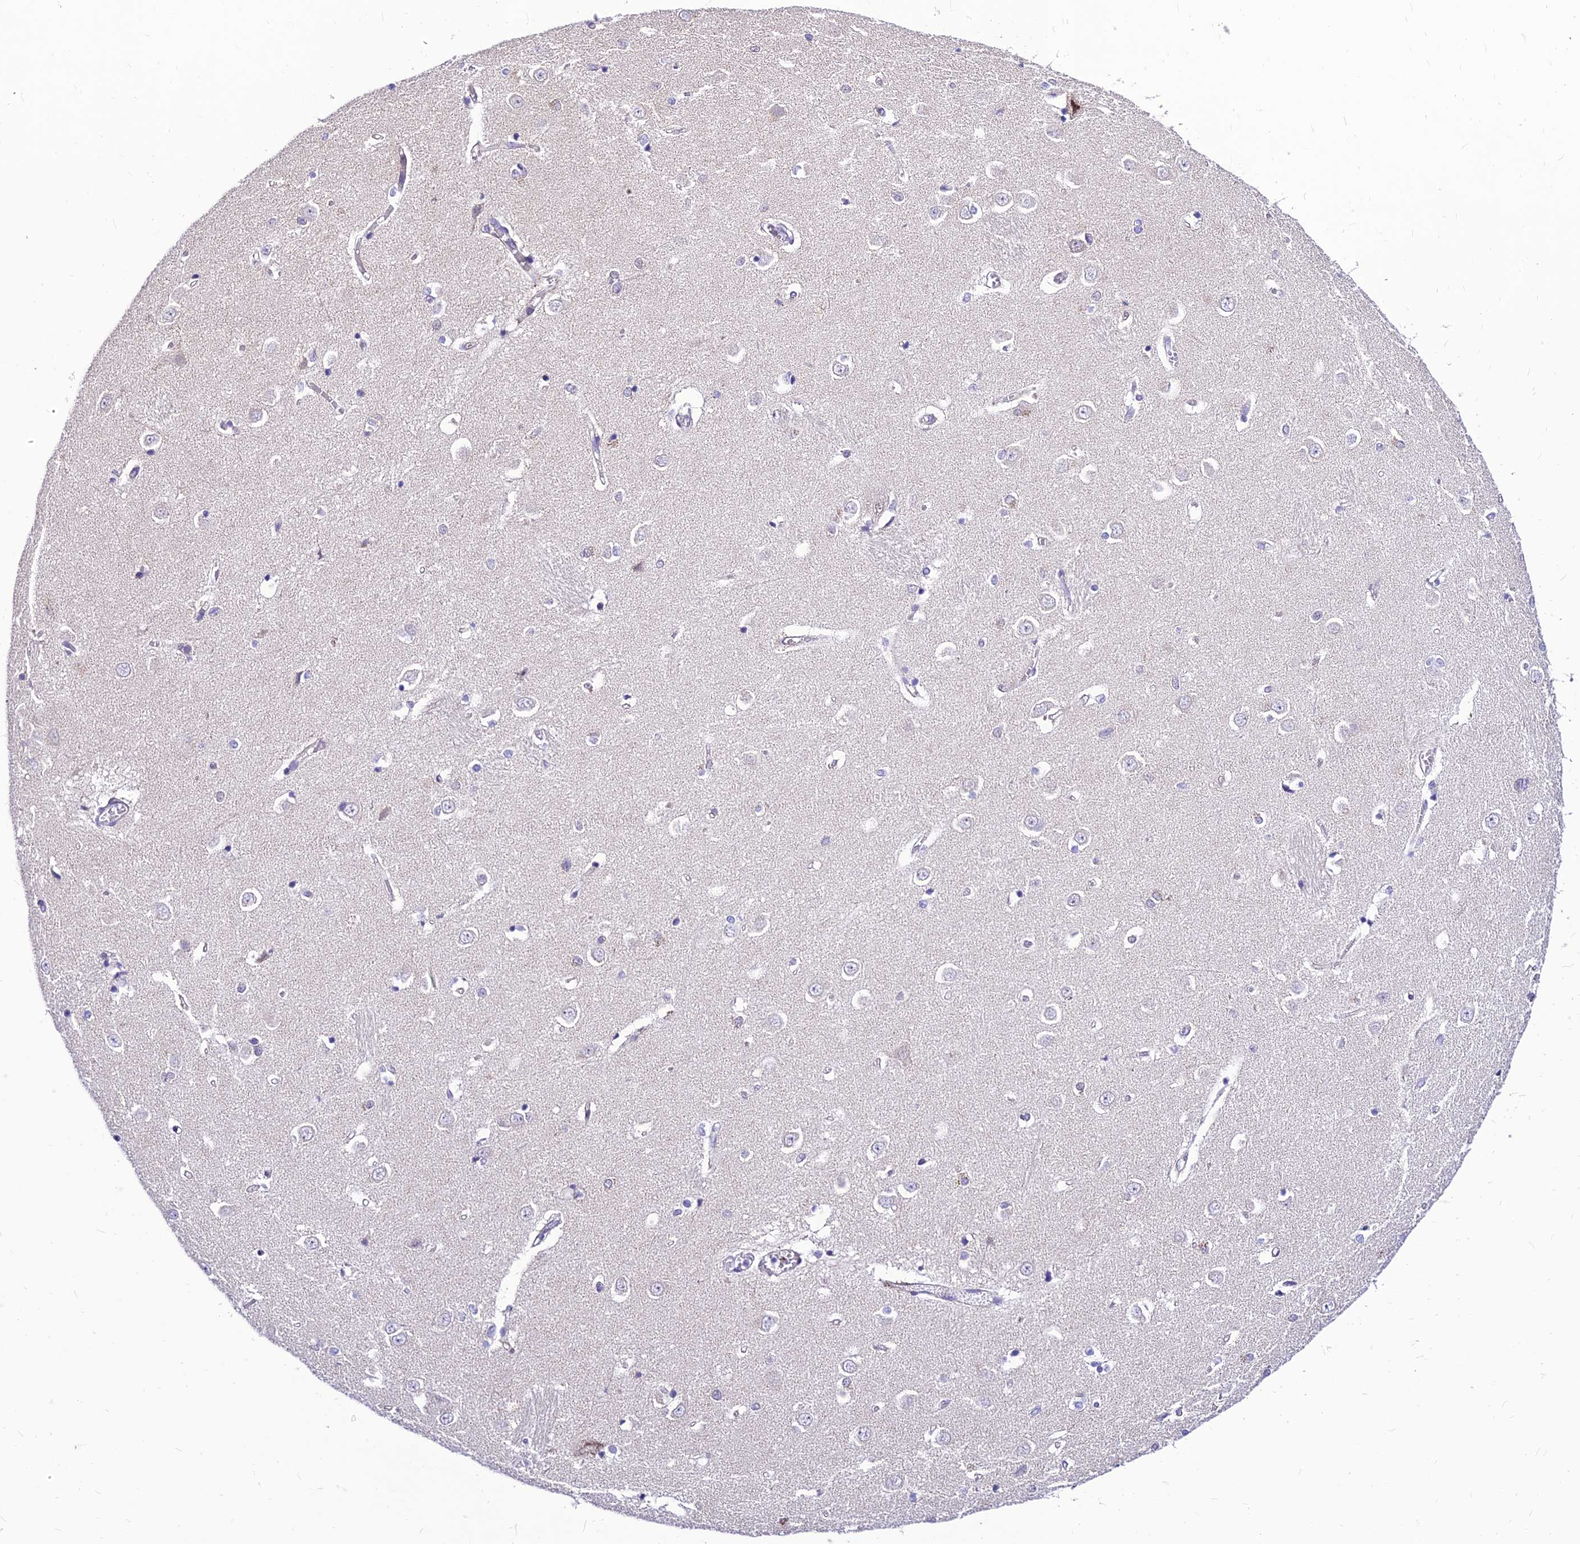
{"staining": {"intensity": "negative", "quantity": "none", "location": "none"}, "tissue": "caudate", "cell_type": "Glial cells", "image_type": "normal", "snomed": [{"axis": "morphology", "description": "Normal tissue, NOS"}, {"axis": "topography", "description": "Lateral ventricle wall"}], "caption": "Immunohistochemistry (IHC) photomicrograph of benign caudate: caudate stained with DAB (3,3'-diaminobenzidine) exhibits no significant protein expression in glial cells.", "gene": "C6orf132", "patient": {"sex": "male", "age": 37}}